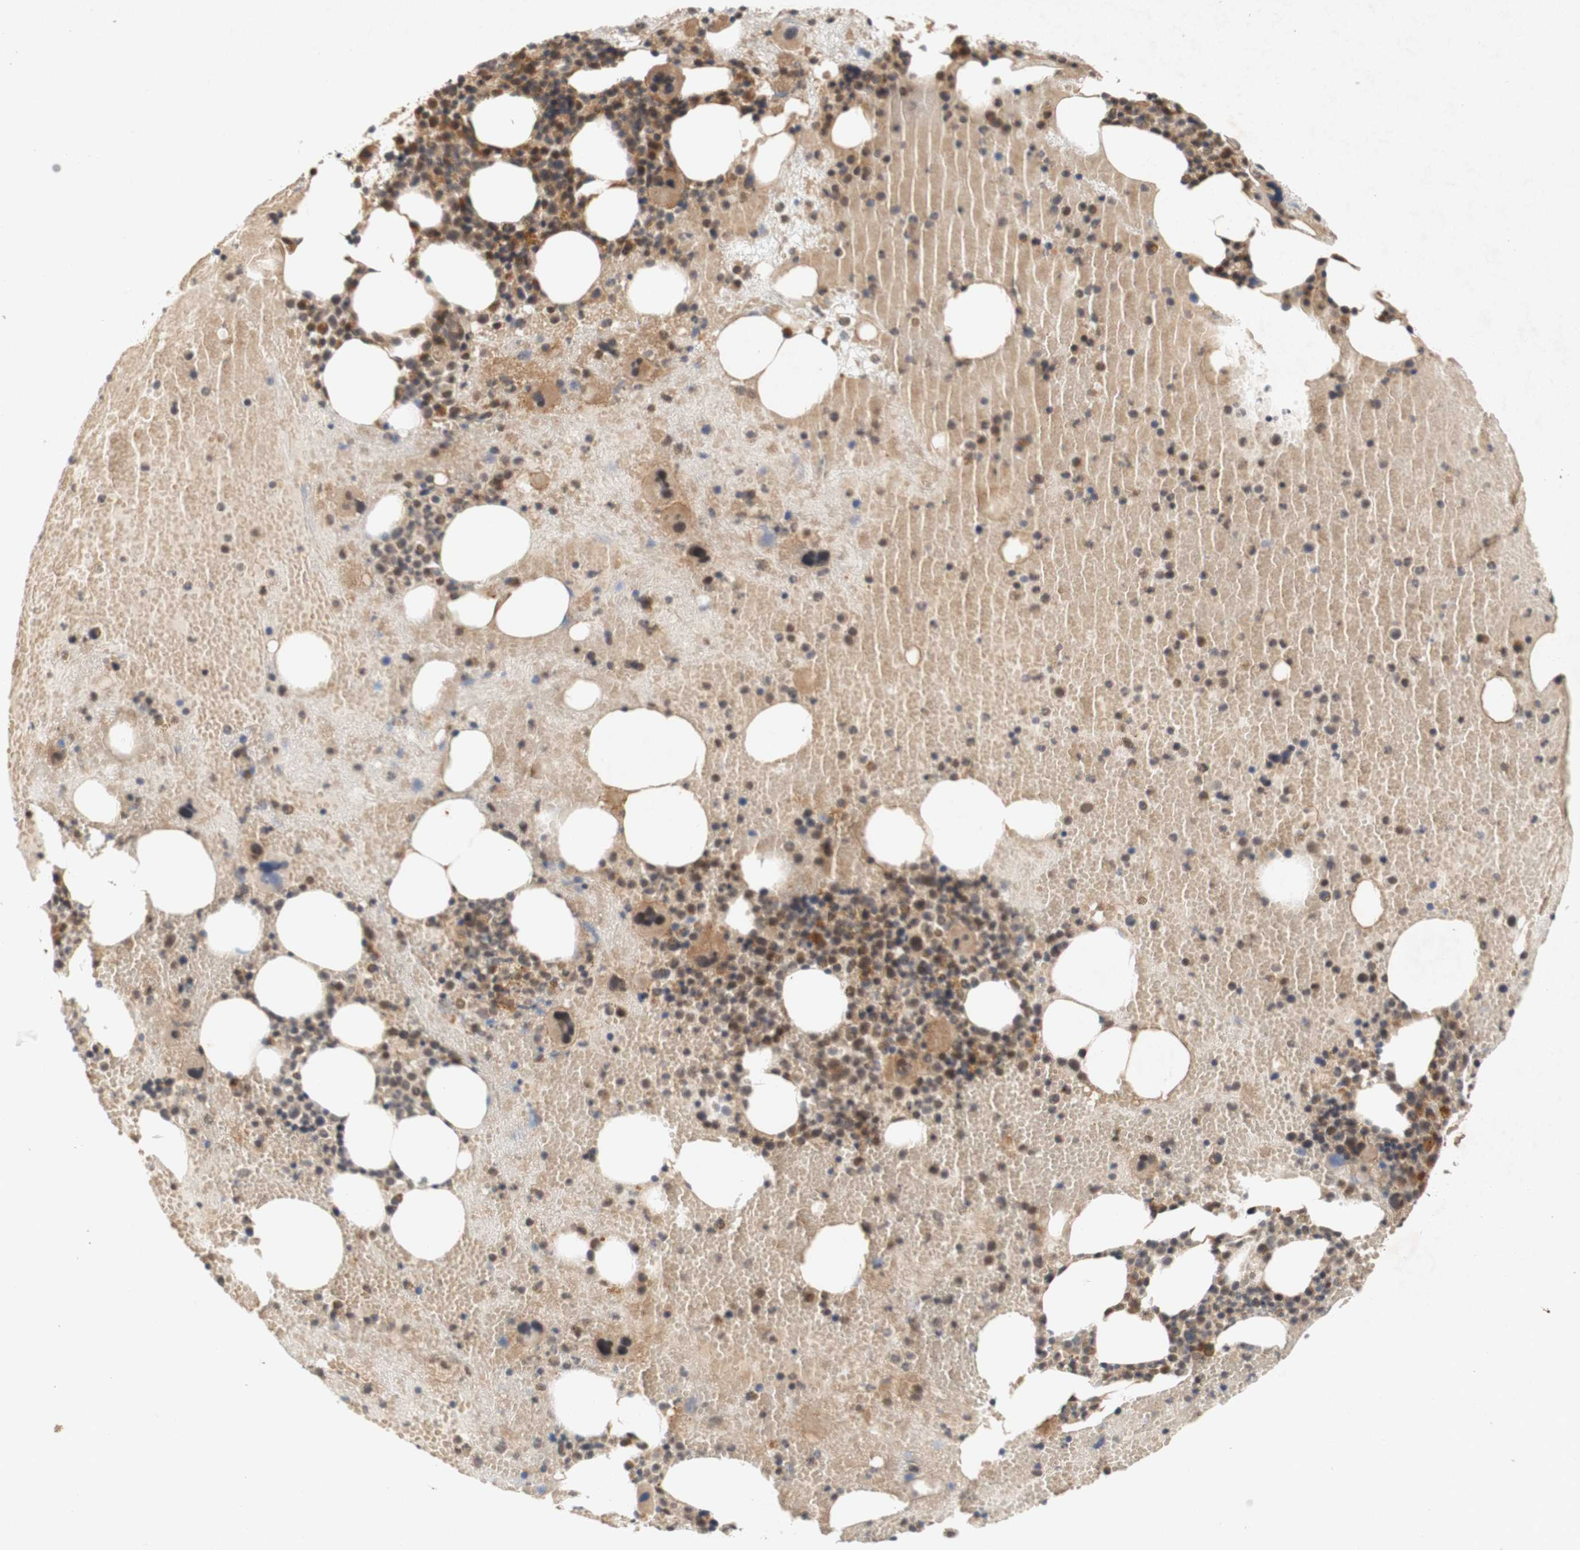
{"staining": {"intensity": "moderate", "quantity": "25%-75%", "location": "cytoplasmic/membranous,nuclear"}, "tissue": "bone marrow", "cell_type": "Hematopoietic cells", "image_type": "normal", "snomed": [{"axis": "morphology", "description": "Normal tissue, NOS"}, {"axis": "morphology", "description": "Inflammation, NOS"}, {"axis": "topography", "description": "Bone marrow"}], "caption": "The image shows staining of unremarkable bone marrow, revealing moderate cytoplasmic/membranous,nuclear protein staining (brown color) within hematopoietic cells.", "gene": "PIN1", "patient": {"sex": "male", "age": 43}}